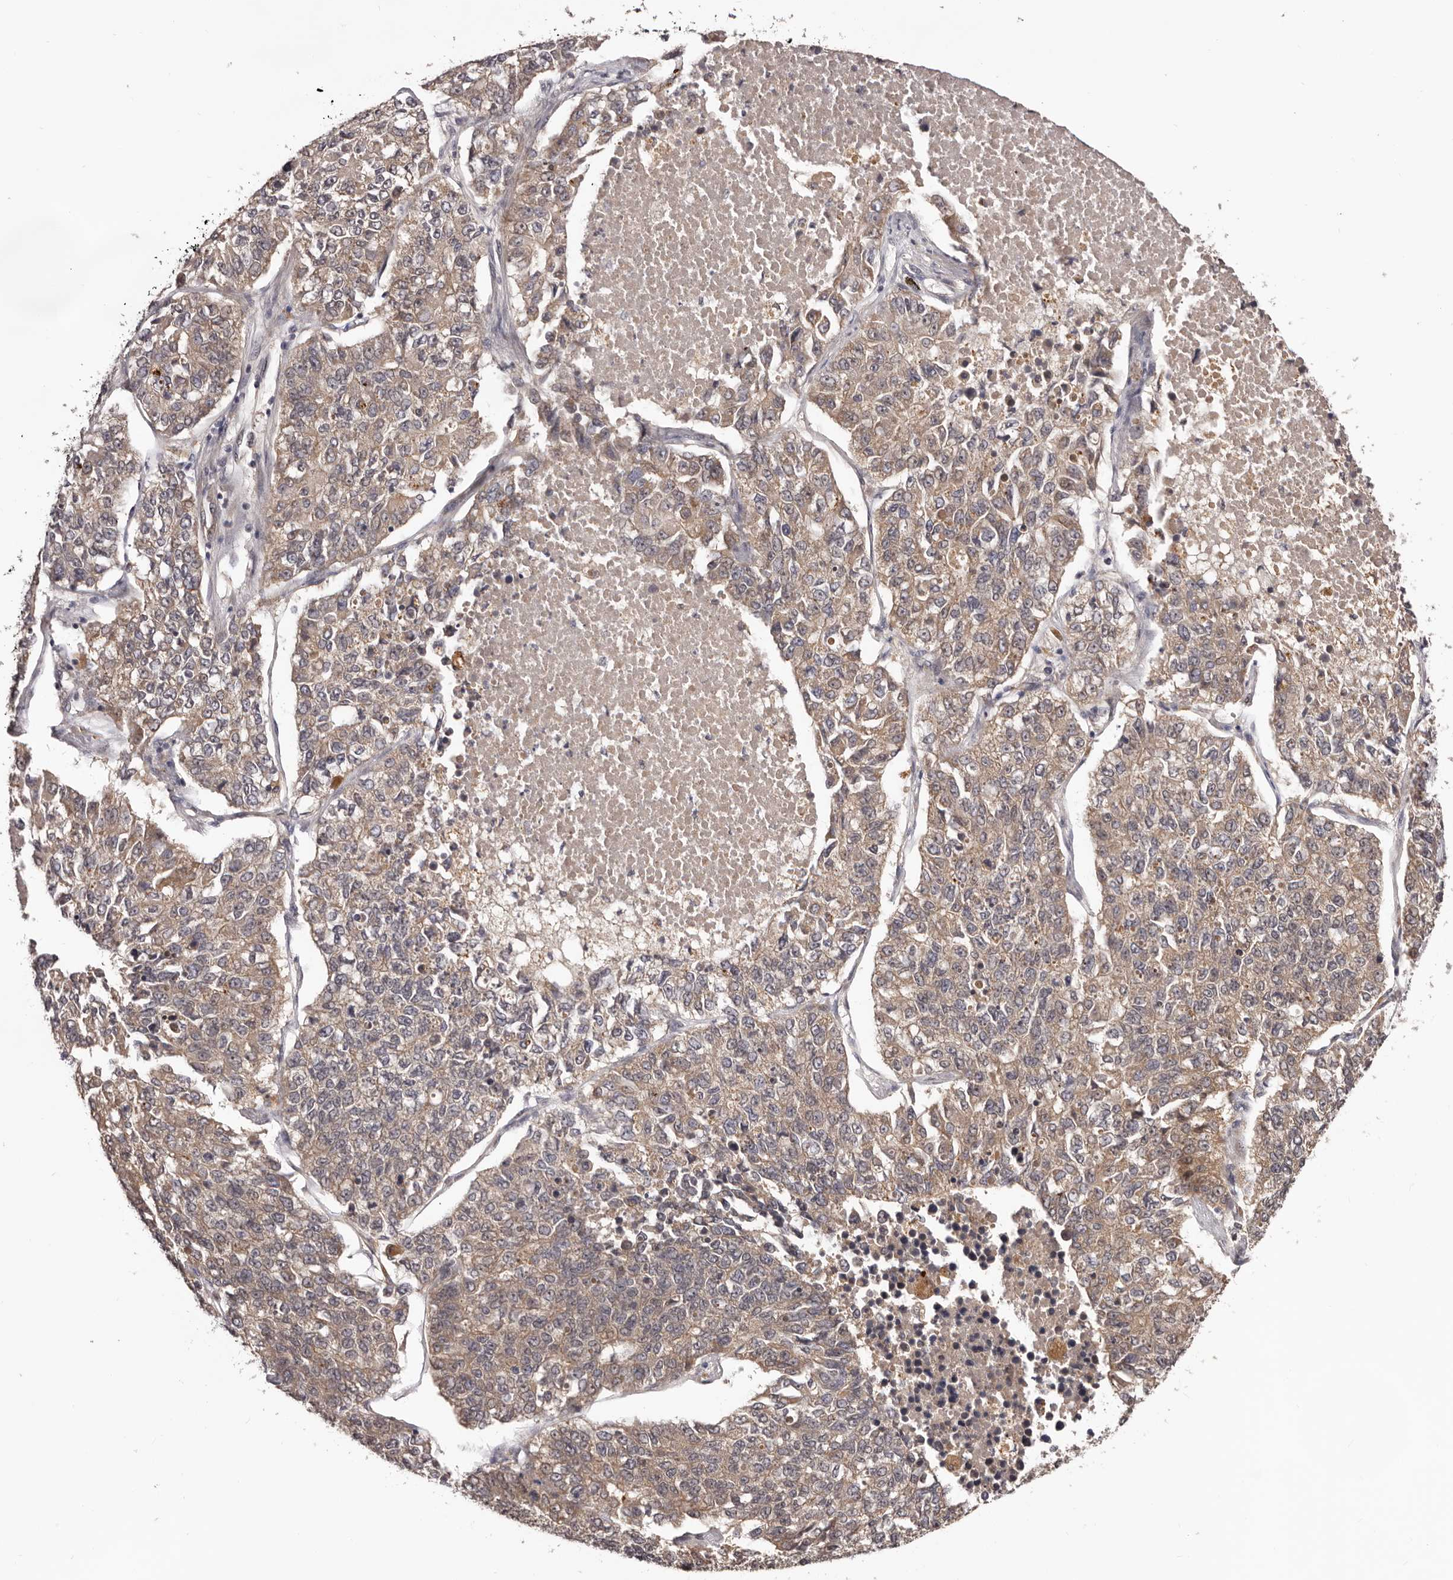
{"staining": {"intensity": "weak", "quantity": ">75%", "location": "cytoplasmic/membranous"}, "tissue": "lung cancer", "cell_type": "Tumor cells", "image_type": "cancer", "snomed": [{"axis": "morphology", "description": "Adenocarcinoma, NOS"}, {"axis": "topography", "description": "Lung"}], "caption": "Adenocarcinoma (lung) tissue exhibits weak cytoplasmic/membranous staining in about >75% of tumor cells", "gene": "MDP1", "patient": {"sex": "male", "age": 49}}